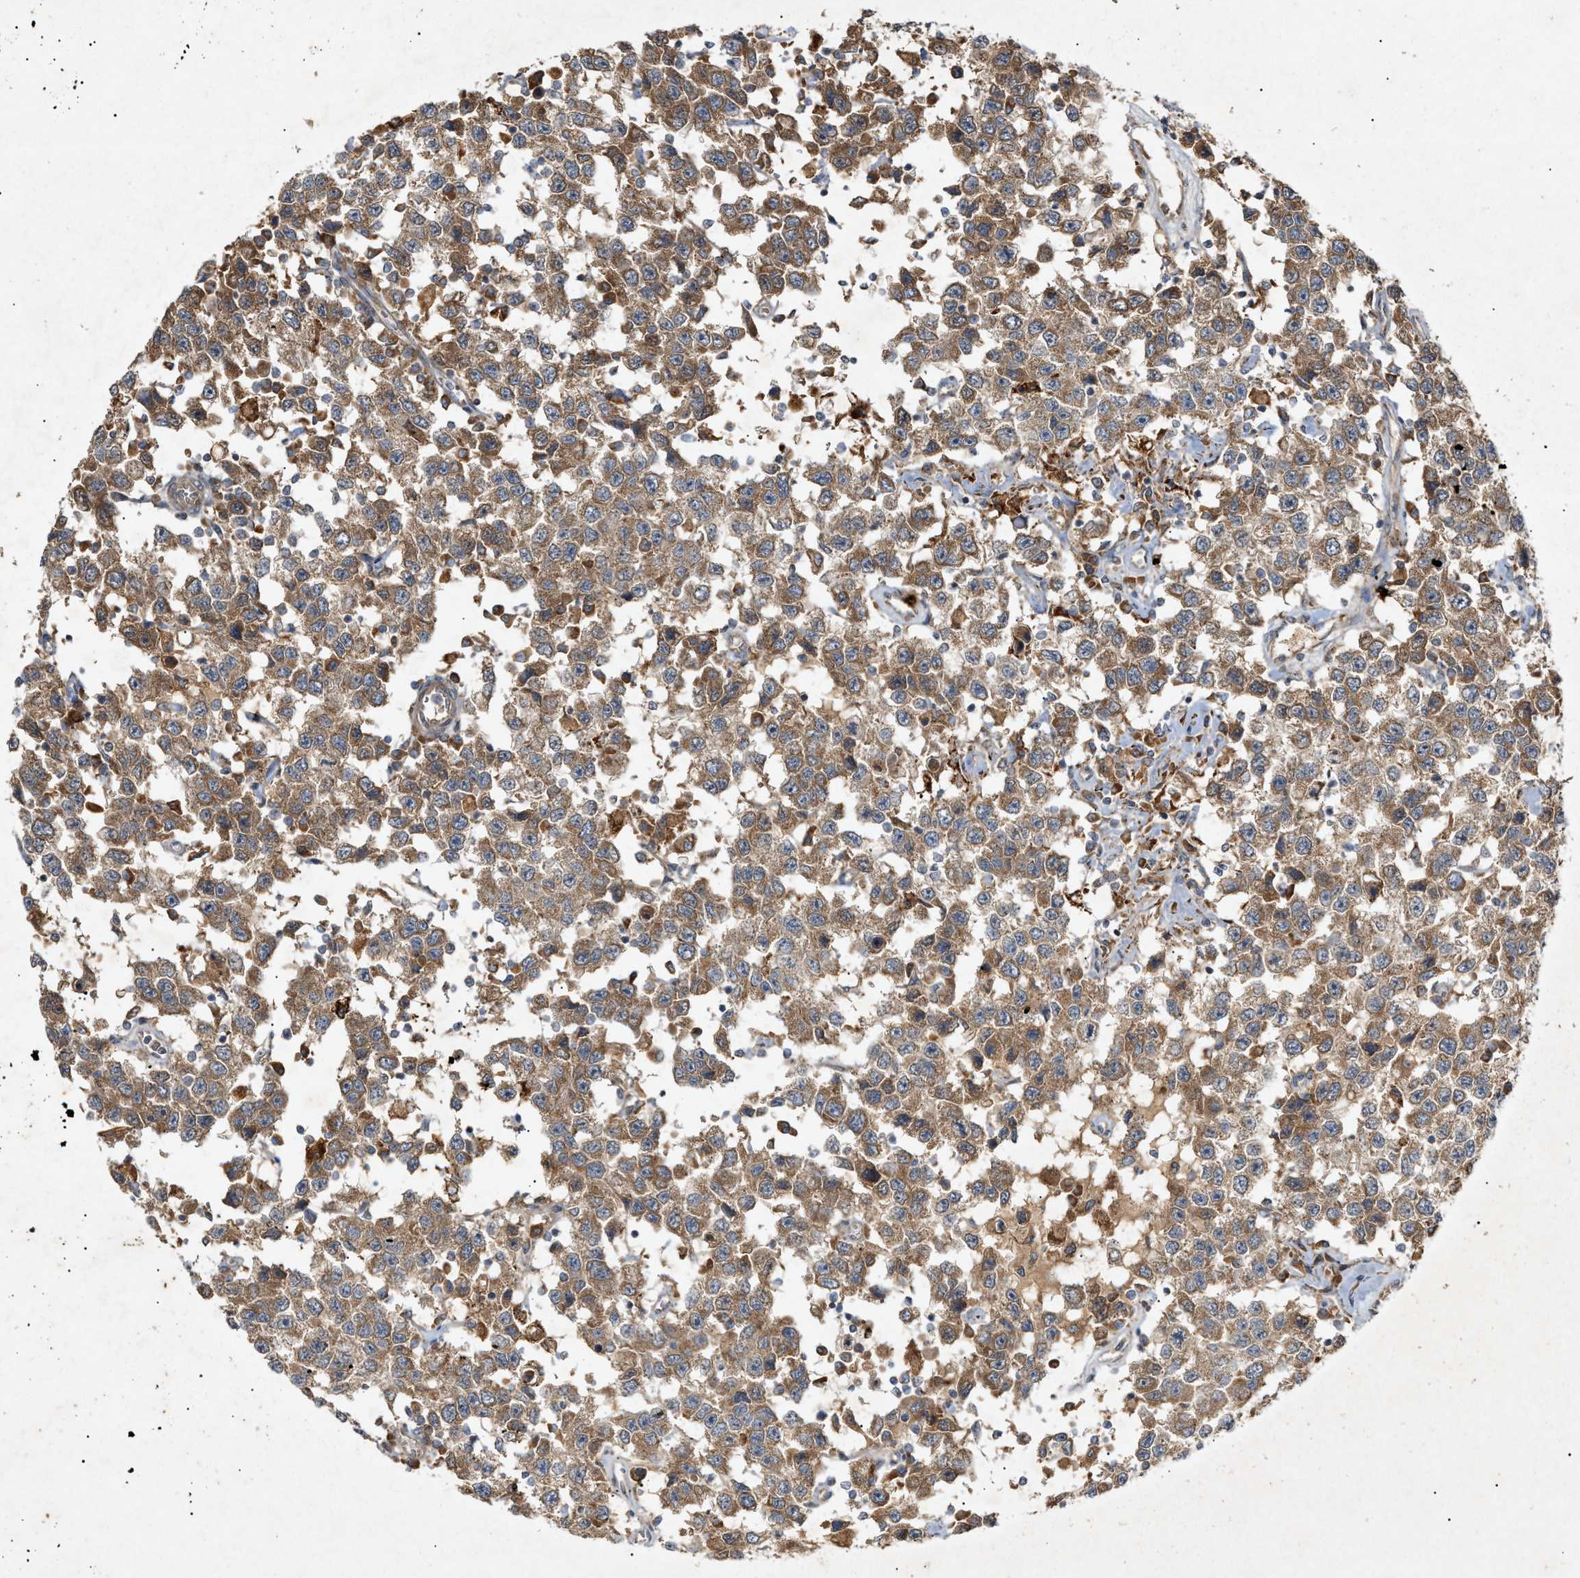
{"staining": {"intensity": "moderate", "quantity": ">75%", "location": "cytoplasmic/membranous"}, "tissue": "testis cancer", "cell_type": "Tumor cells", "image_type": "cancer", "snomed": [{"axis": "morphology", "description": "Seminoma, NOS"}, {"axis": "topography", "description": "Testis"}], "caption": "A micrograph of testis cancer stained for a protein demonstrates moderate cytoplasmic/membranous brown staining in tumor cells.", "gene": "MTCH1", "patient": {"sex": "male", "age": 41}}